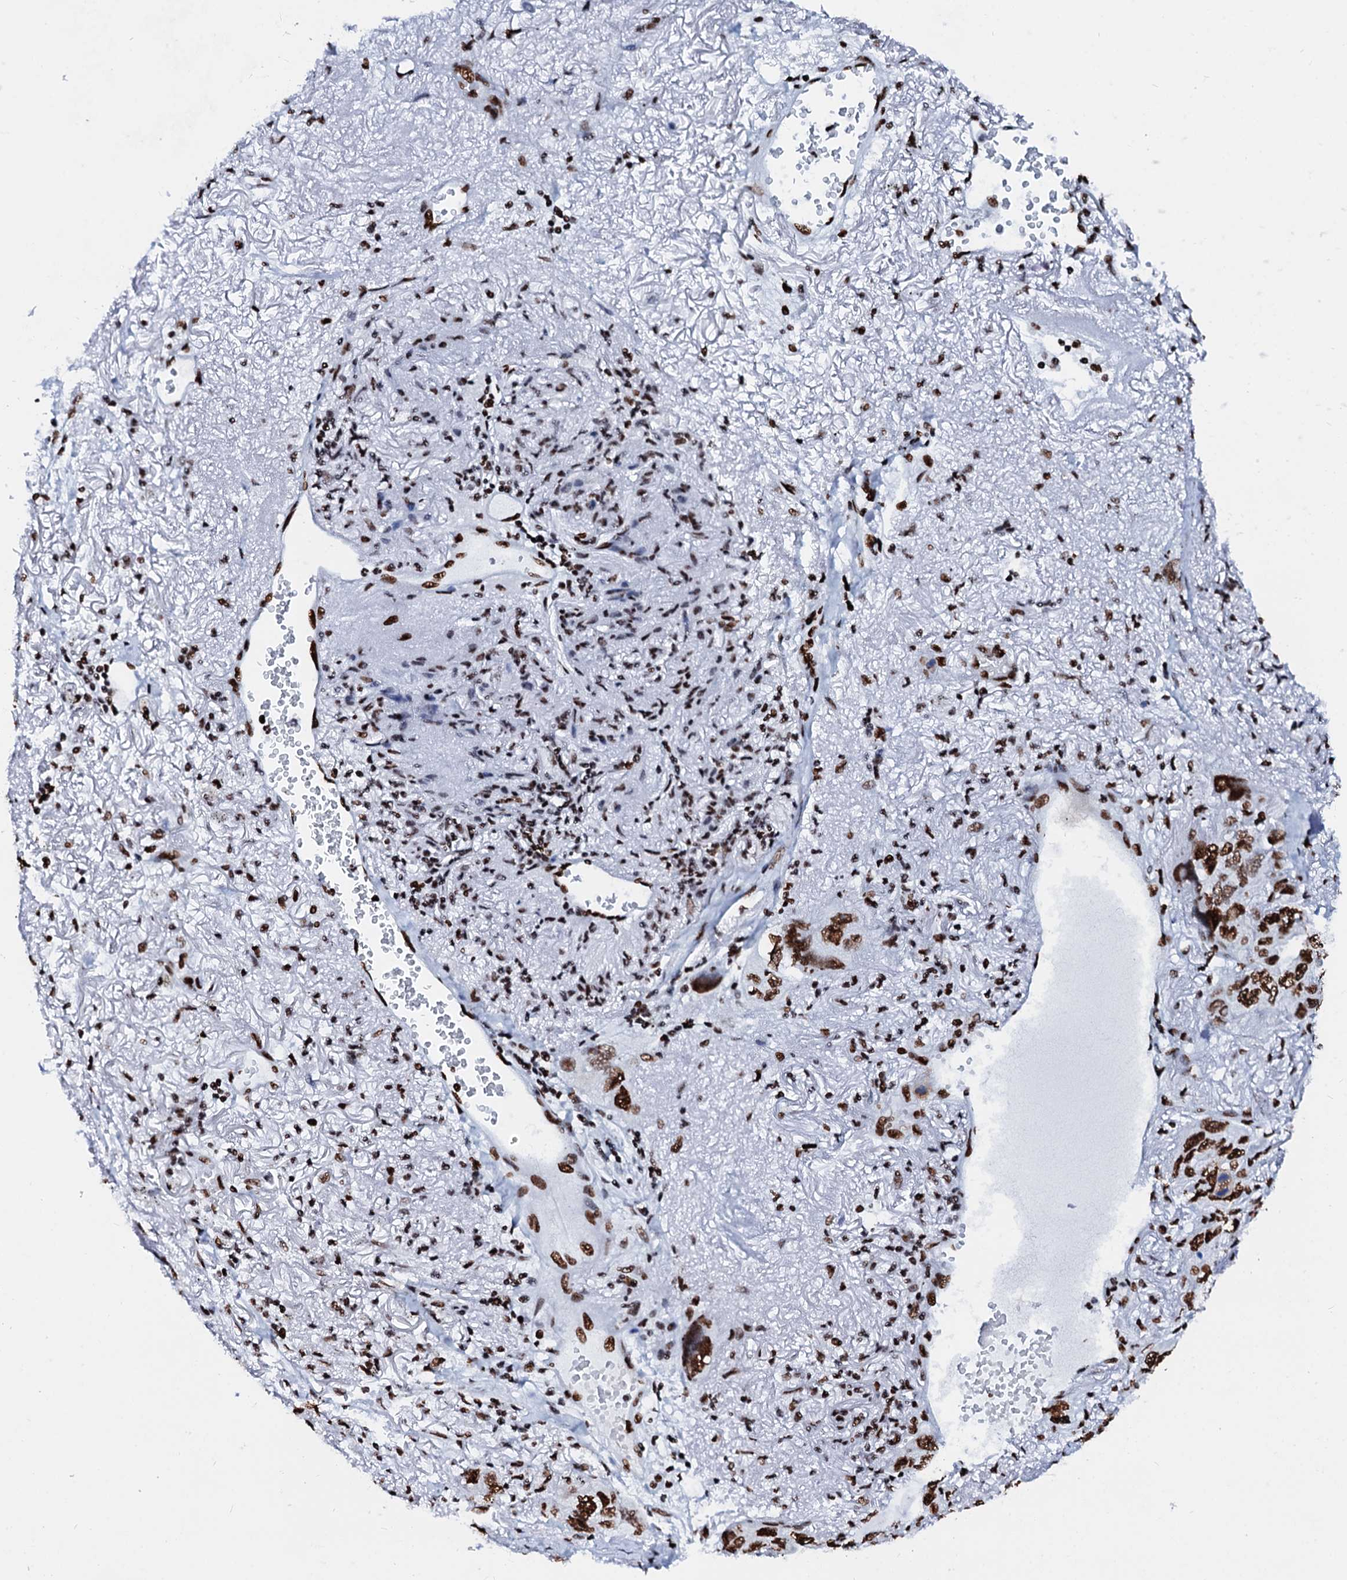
{"staining": {"intensity": "strong", "quantity": ">75%", "location": "nuclear"}, "tissue": "lung cancer", "cell_type": "Tumor cells", "image_type": "cancer", "snomed": [{"axis": "morphology", "description": "Squamous cell carcinoma, NOS"}, {"axis": "topography", "description": "Lung"}], "caption": "Immunohistochemical staining of lung cancer (squamous cell carcinoma) shows high levels of strong nuclear staining in approximately >75% of tumor cells.", "gene": "RALY", "patient": {"sex": "female", "age": 73}}